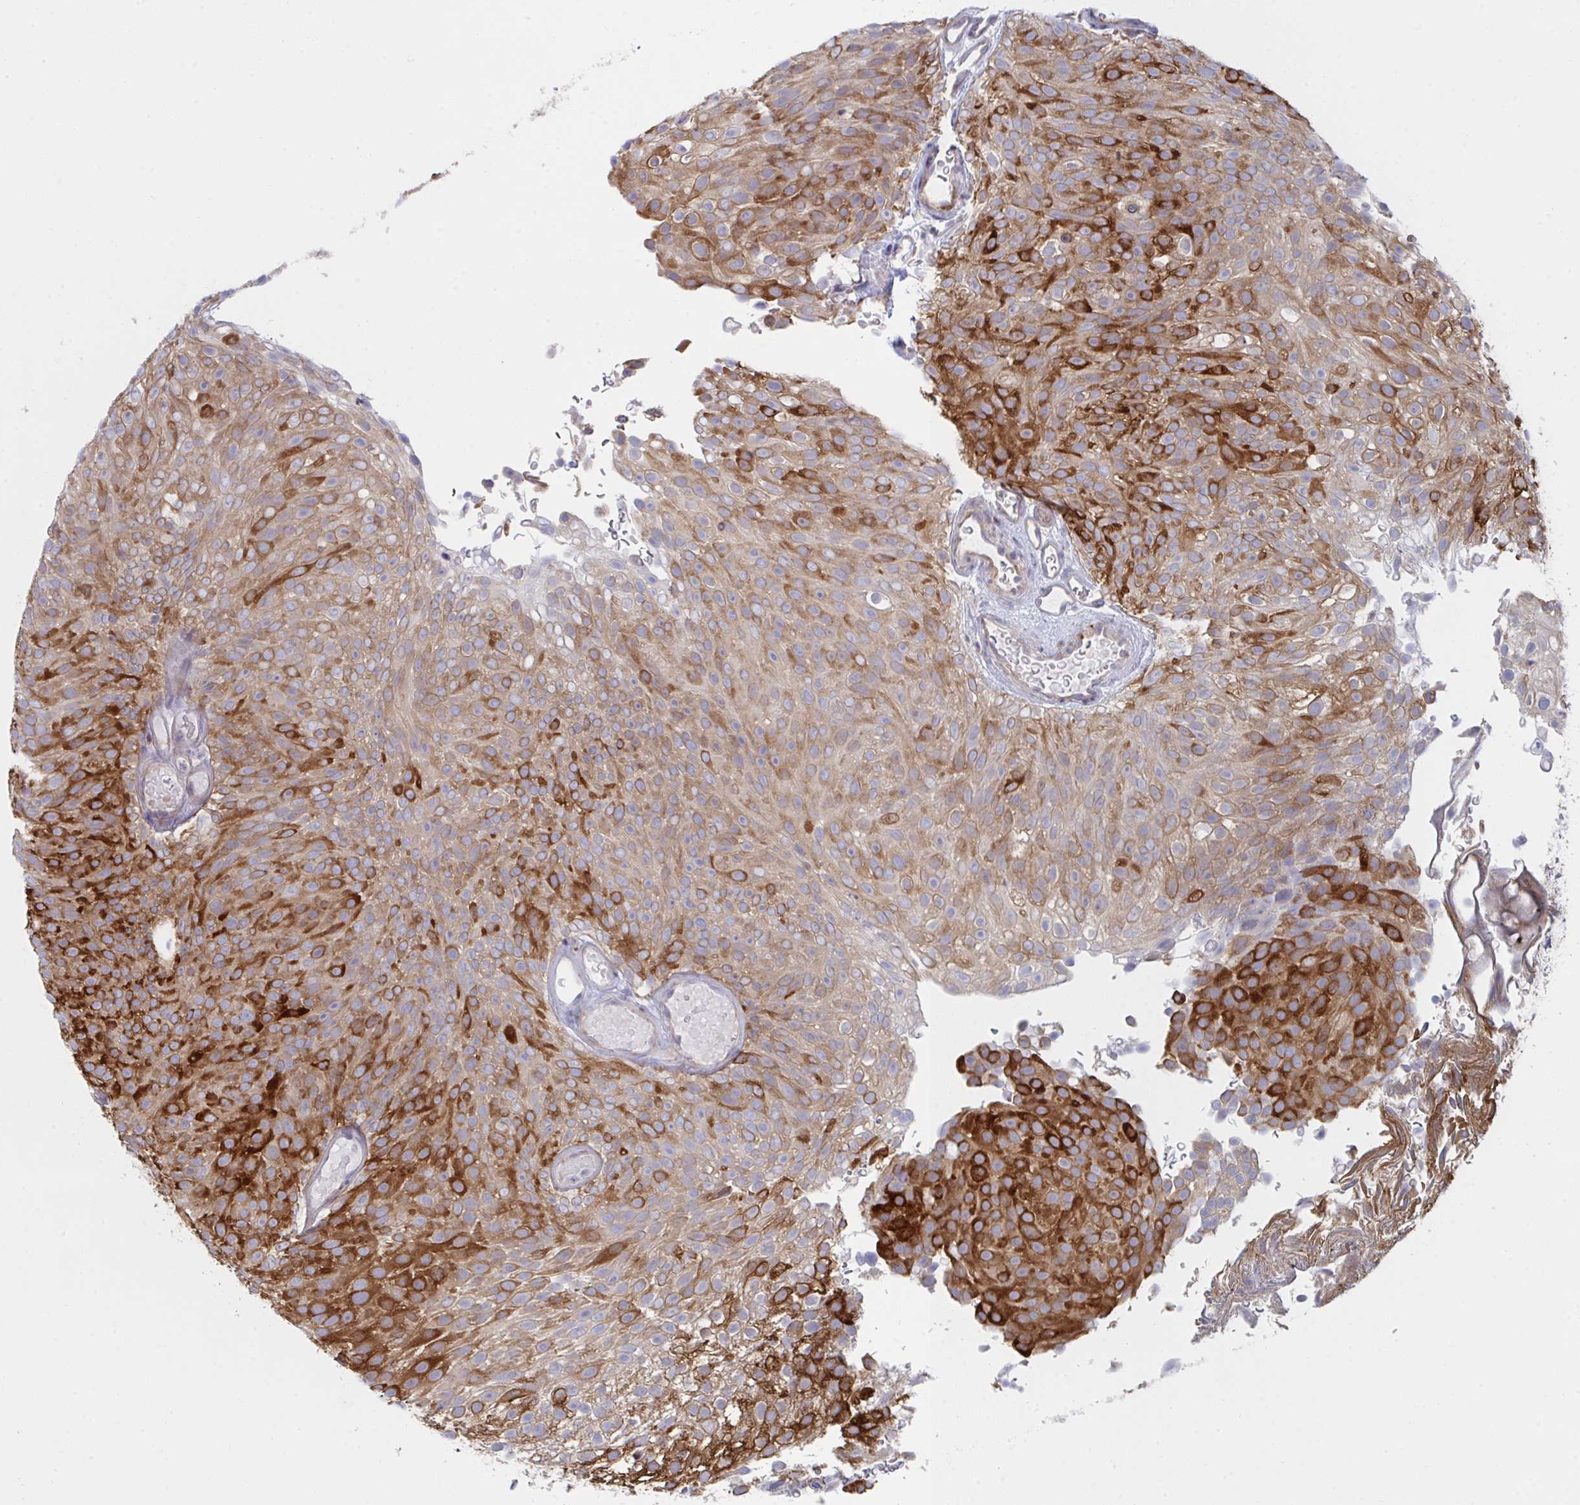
{"staining": {"intensity": "strong", "quantity": "25%-75%", "location": "cytoplasmic/membranous"}, "tissue": "urothelial cancer", "cell_type": "Tumor cells", "image_type": "cancer", "snomed": [{"axis": "morphology", "description": "Urothelial carcinoma, Low grade"}, {"axis": "topography", "description": "Urinary bladder"}], "caption": "The immunohistochemical stain highlights strong cytoplasmic/membranous expression in tumor cells of urothelial cancer tissue. (DAB IHC, brown staining for protein, blue staining for nuclei).", "gene": "WNK1", "patient": {"sex": "male", "age": 78}}